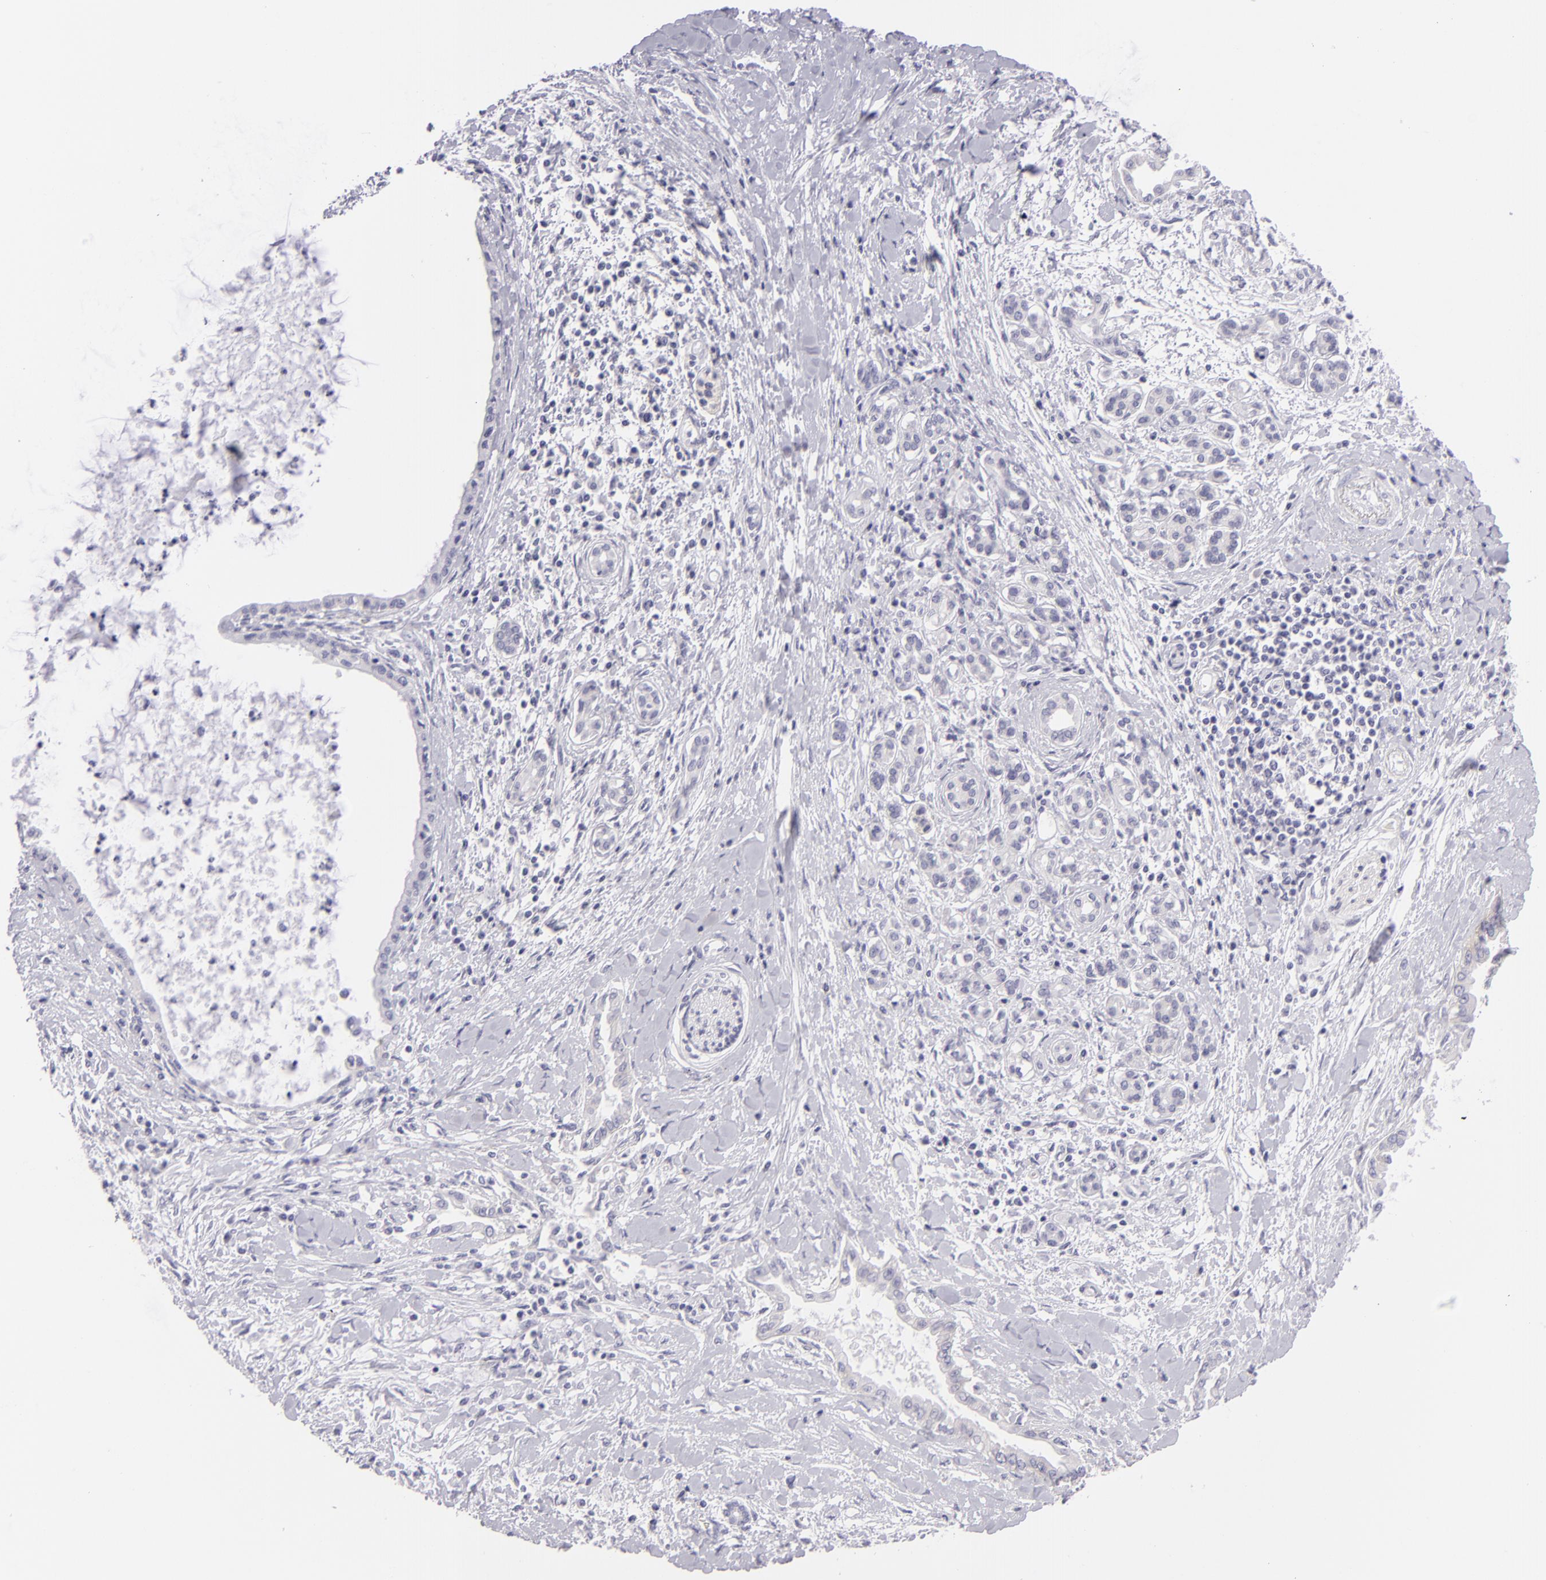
{"staining": {"intensity": "negative", "quantity": "none", "location": "none"}, "tissue": "pancreatic cancer", "cell_type": "Tumor cells", "image_type": "cancer", "snomed": [{"axis": "morphology", "description": "Adenocarcinoma, NOS"}, {"axis": "topography", "description": "Pancreas"}], "caption": "Human pancreatic cancer (adenocarcinoma) stained for a protein using immunohistochemistry (IHC) reveals no positivity in tumor cells.", "gene": "DLG4", "patient": {"sex": "female", "age": 64}}